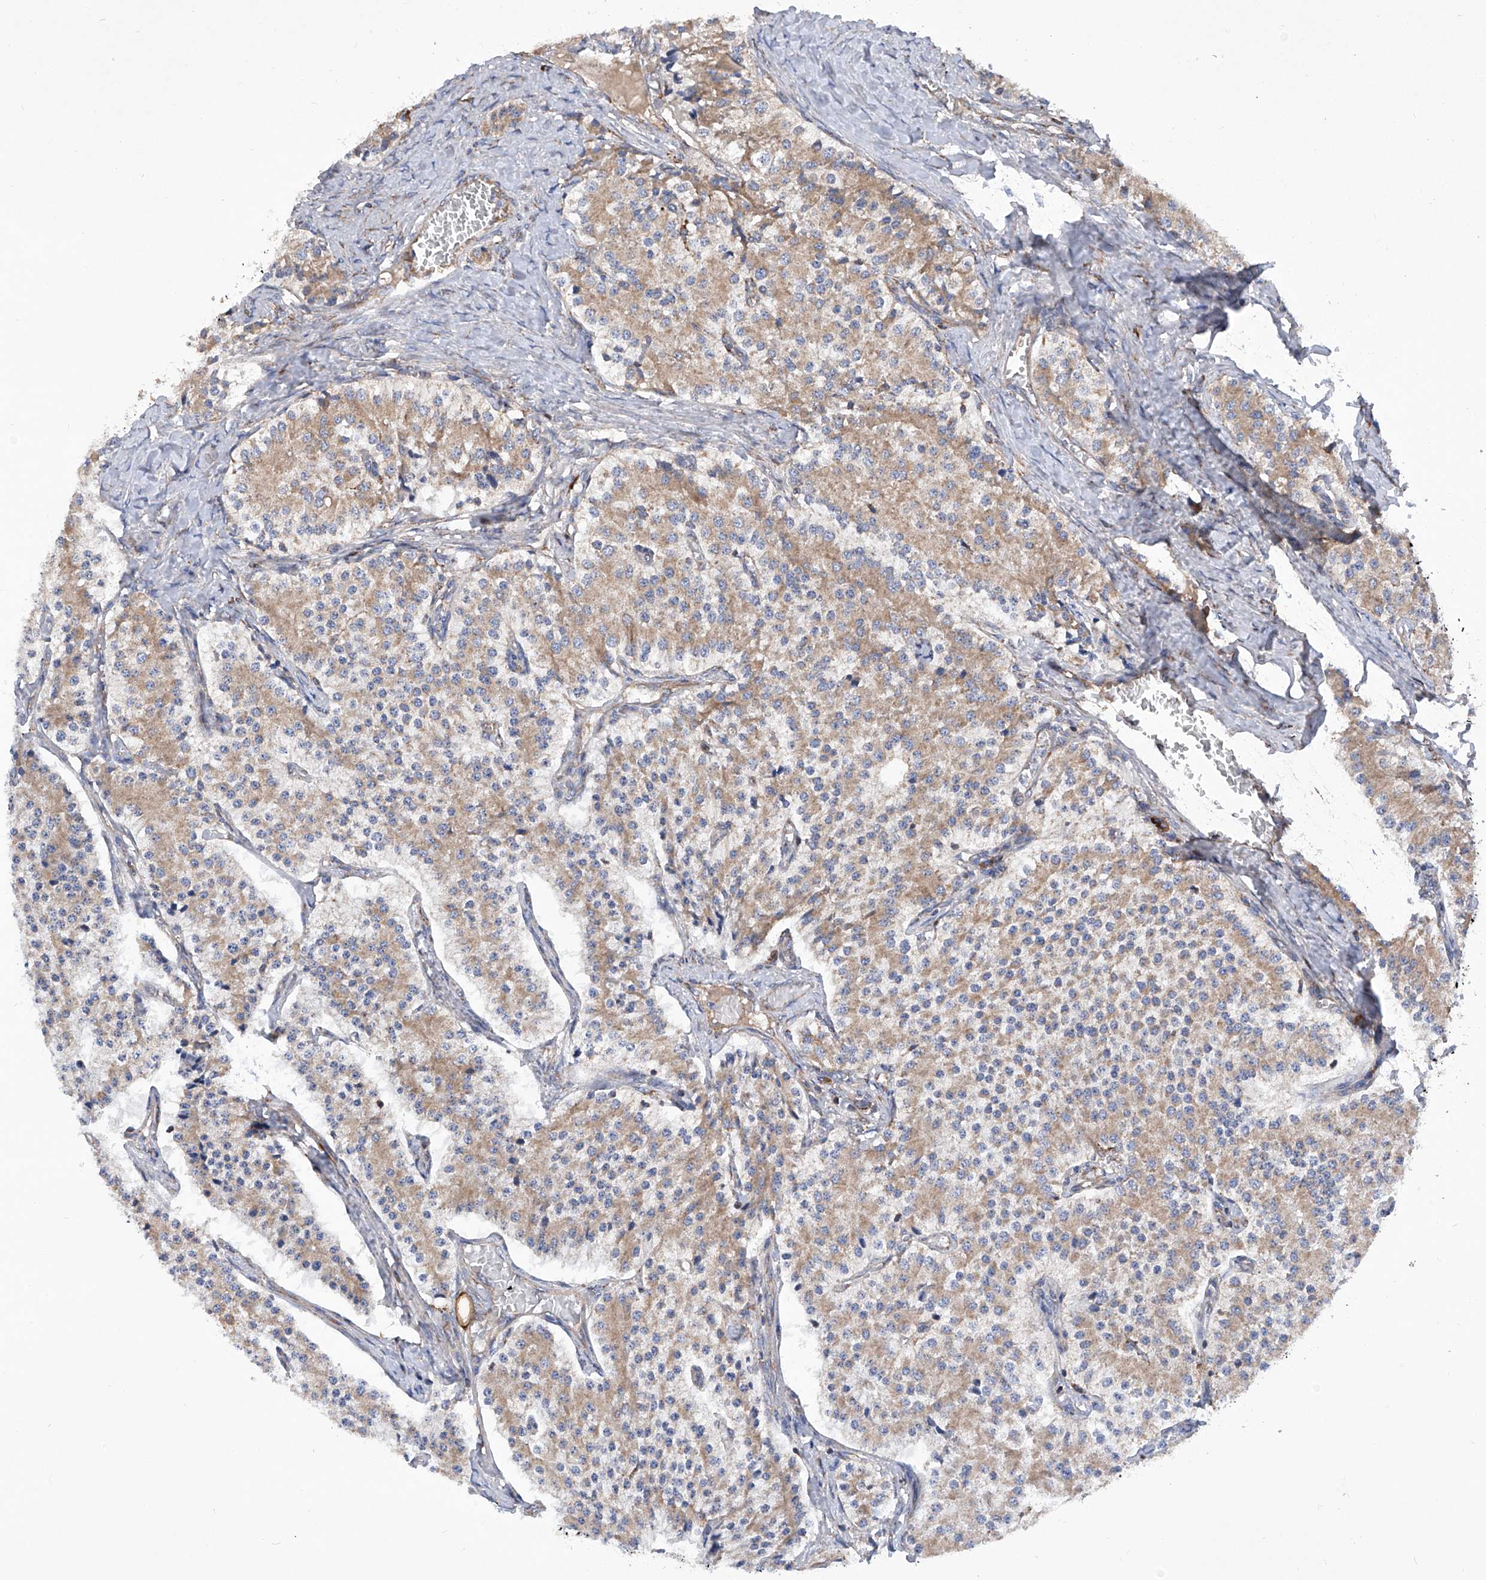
{"staining": {"intensity": "weak", "quantity": ">75%", "location": "cytoplasmic/membranous"}, "tissue": "carcinoid", "cell_type": "Tumor cells", "image_type": "cancer", "snomed": [{"axis": "morphology", "description": "Carcinoid, malignant, NOS"}, {"axis": "topography", "description": "Colon"}], "caption": "Protein expression analysis of human malignant carcinoid reveals weak cytoplasmic/membranous positivity in approximately >75% of tumor cells.", "gene": "ASCC3", "patient": {"sex": "female", "age": 52}}